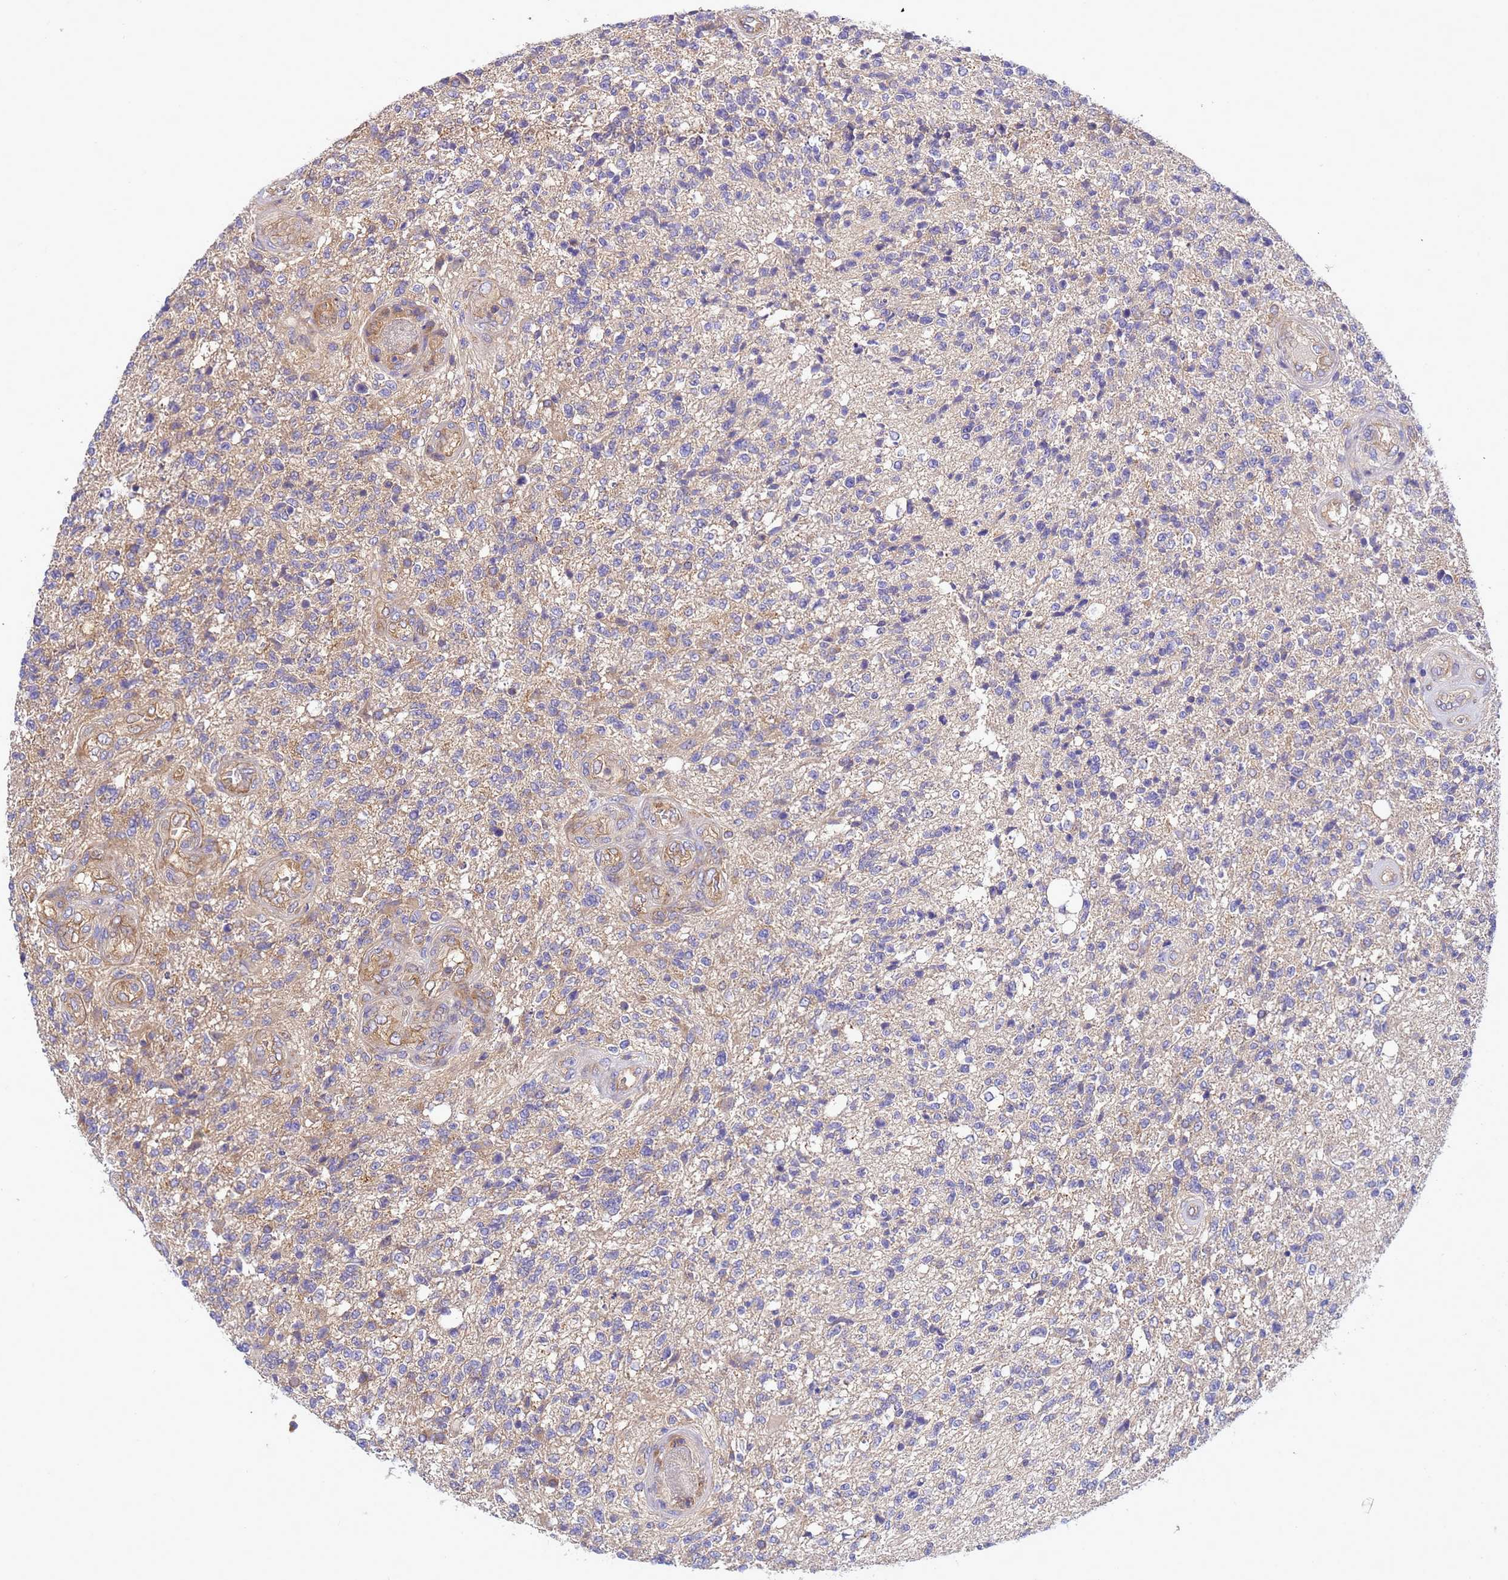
{"staining": {"intensity": "weak", "quantity": "25%-75%", "location": "cytoplasmic/membranous"}, "tissue": "glioma", "cell_type": "Tumor cells", "image_type": "cancer", "snomed": [{"axis": "morphology", "description": "Glioma, malignant, High grade"}, {"axis": "topography", "description": "Brain"}], "caption": "The micrograph shows a brown stain indicating the presence of a protein in the cytoplasmic/membranous of tumor cells in glioma.", "gene": "BECN1", "patient": {"sex": "male", "age": 56}}